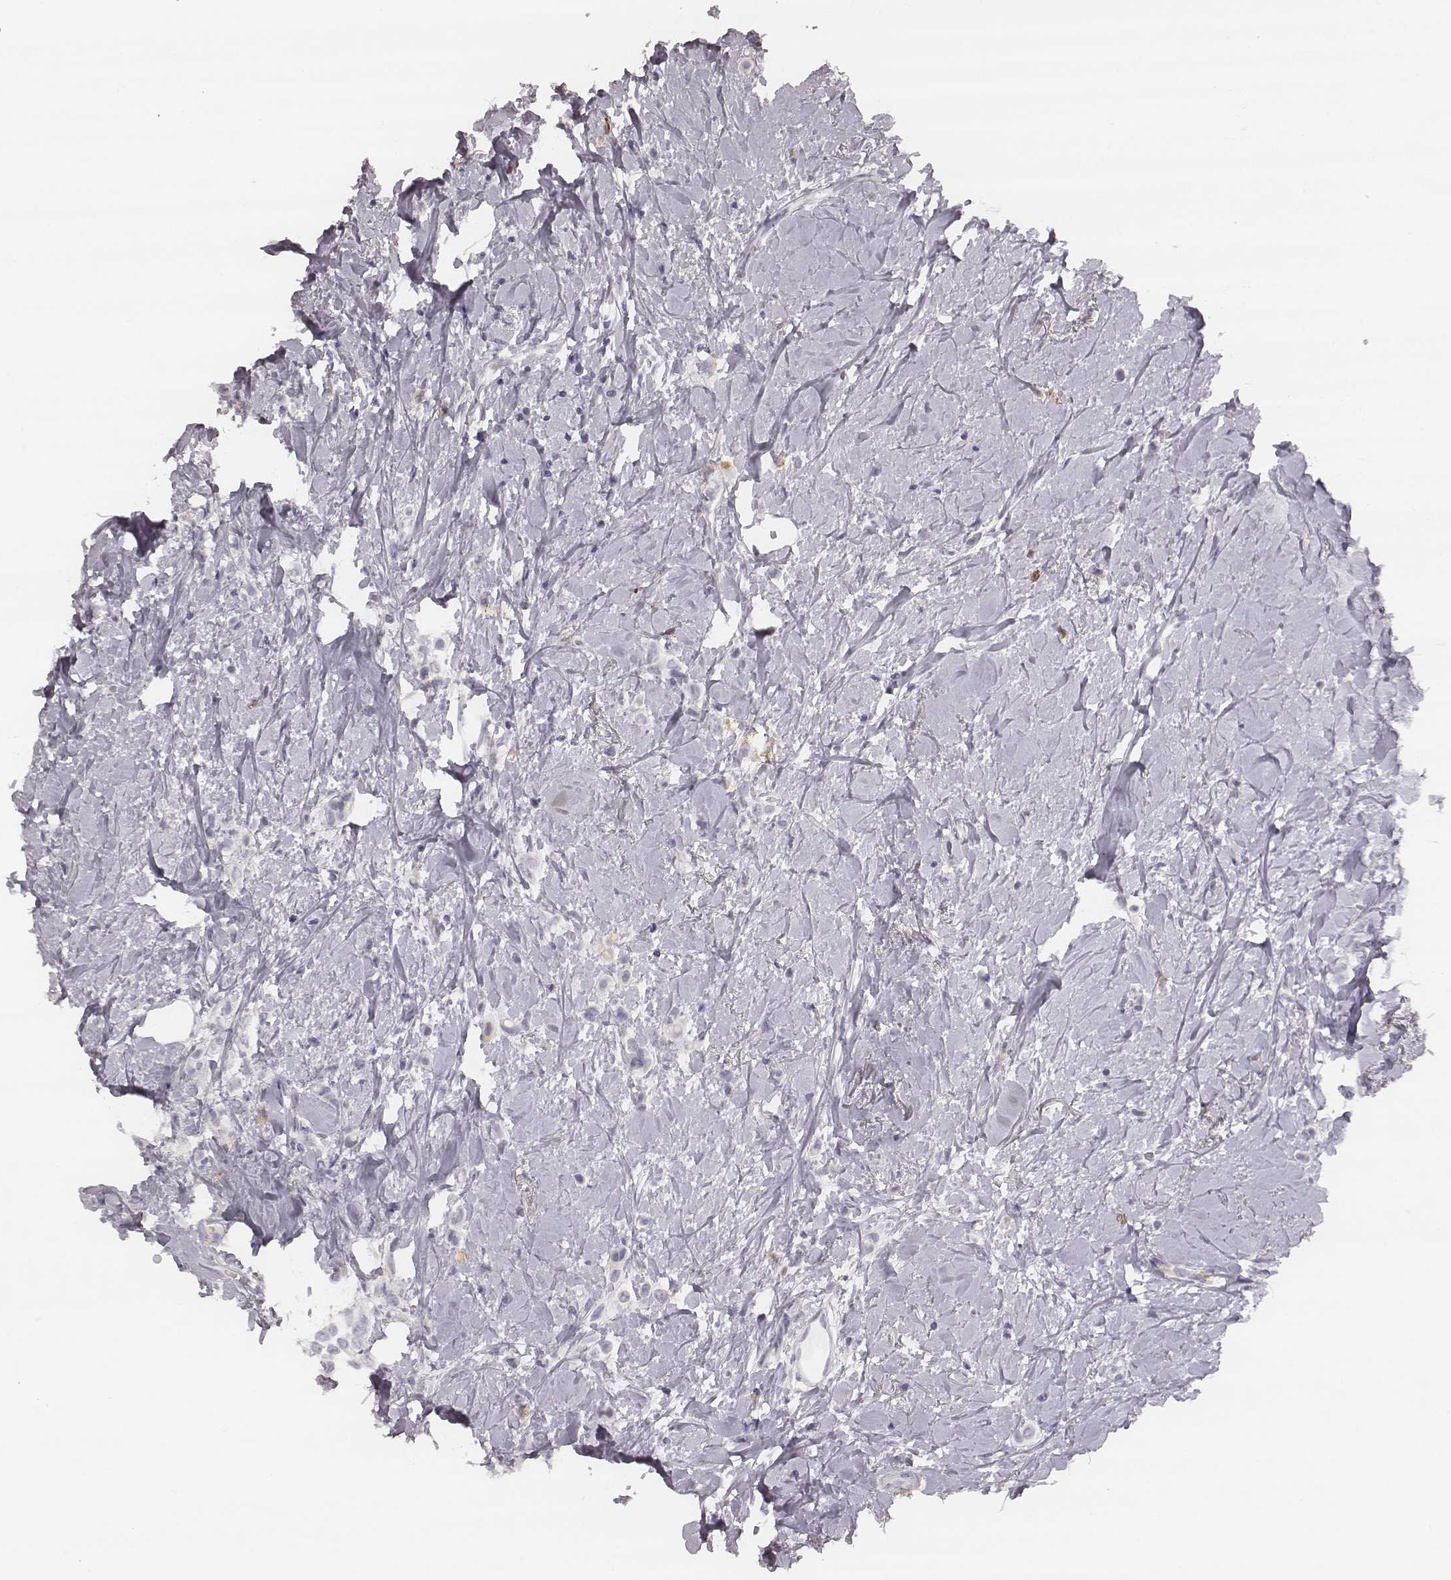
{"staining": {"intensity": "negative", "quantity": "none", "location": "none"}, "tissue": "breast cancer", "cell_type": "Tumor cells", "image_type": "cancer", "snomed": [{"axis": "morphology", "description": "Lobular carcinoma"}, {"axis": "topography", "description": "Breast"}], "caption": "Tumor cells are negative for protein expression in human breast cancer (lobular carcinoma).", "gene": "KCNJ12", "patient": {"sex": "female", "age": 66}}